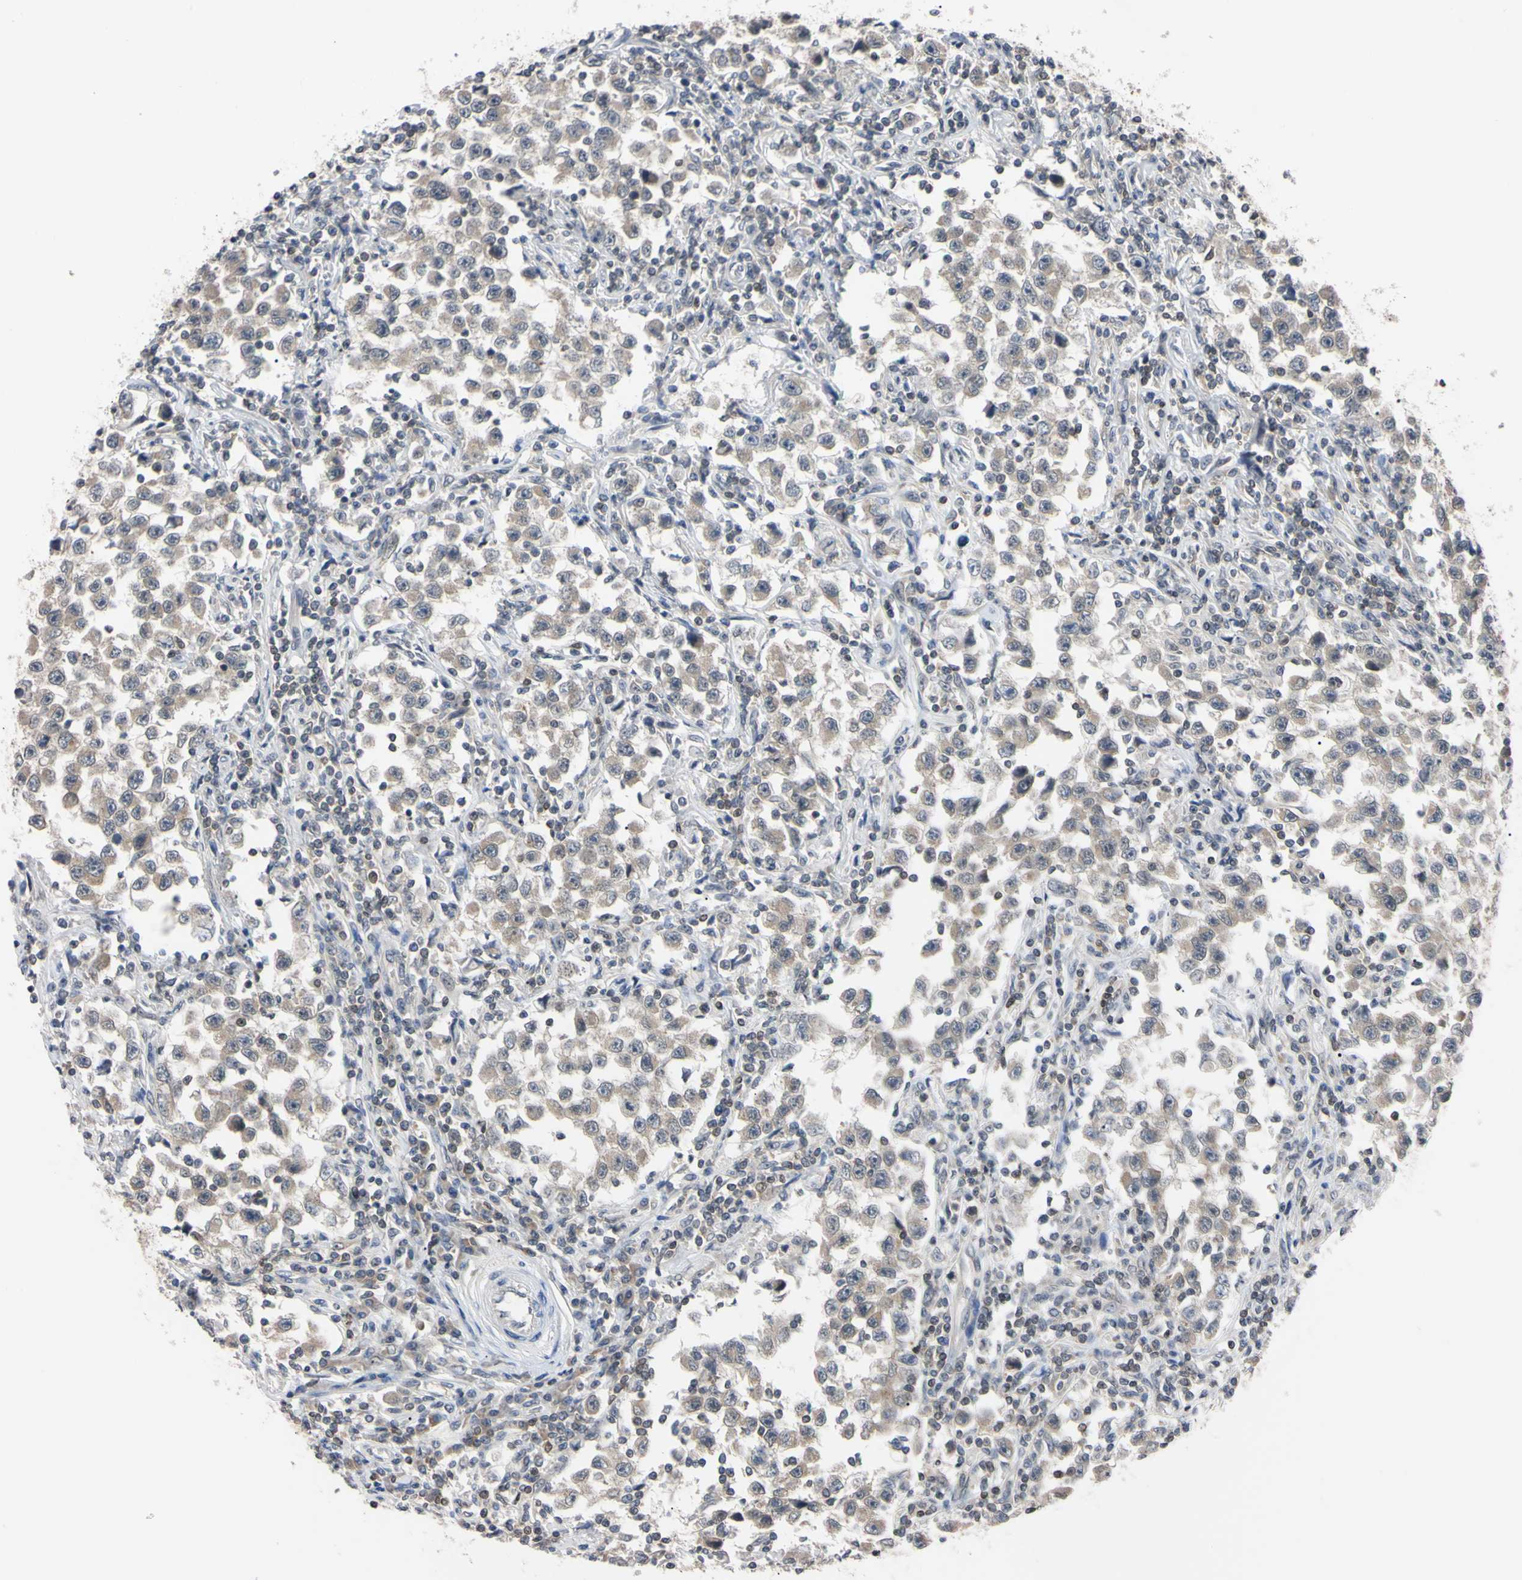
{"staining": {"intensity": "weak", "quantity": "25%-75%", "location": "cytoplasmic/membranous"}, "tissue": "testis cancer", "cell_type": "Tumor cells", "image_type": "cancer", "snomed": [{"axis": "morphology", "description": "Carcinoma, Embryonal, NOS"}, {"axis": "topography", "description": "Testis"}], "caption": "There is low levels of weak cytoplasmic/membranous expression in tumor cells of testis embryonal carcinoma, as demonstrated by immunohistochemical staining (brown color).", "gene": "UBE2I", "patient": {"sex": "male", "age": 21}}